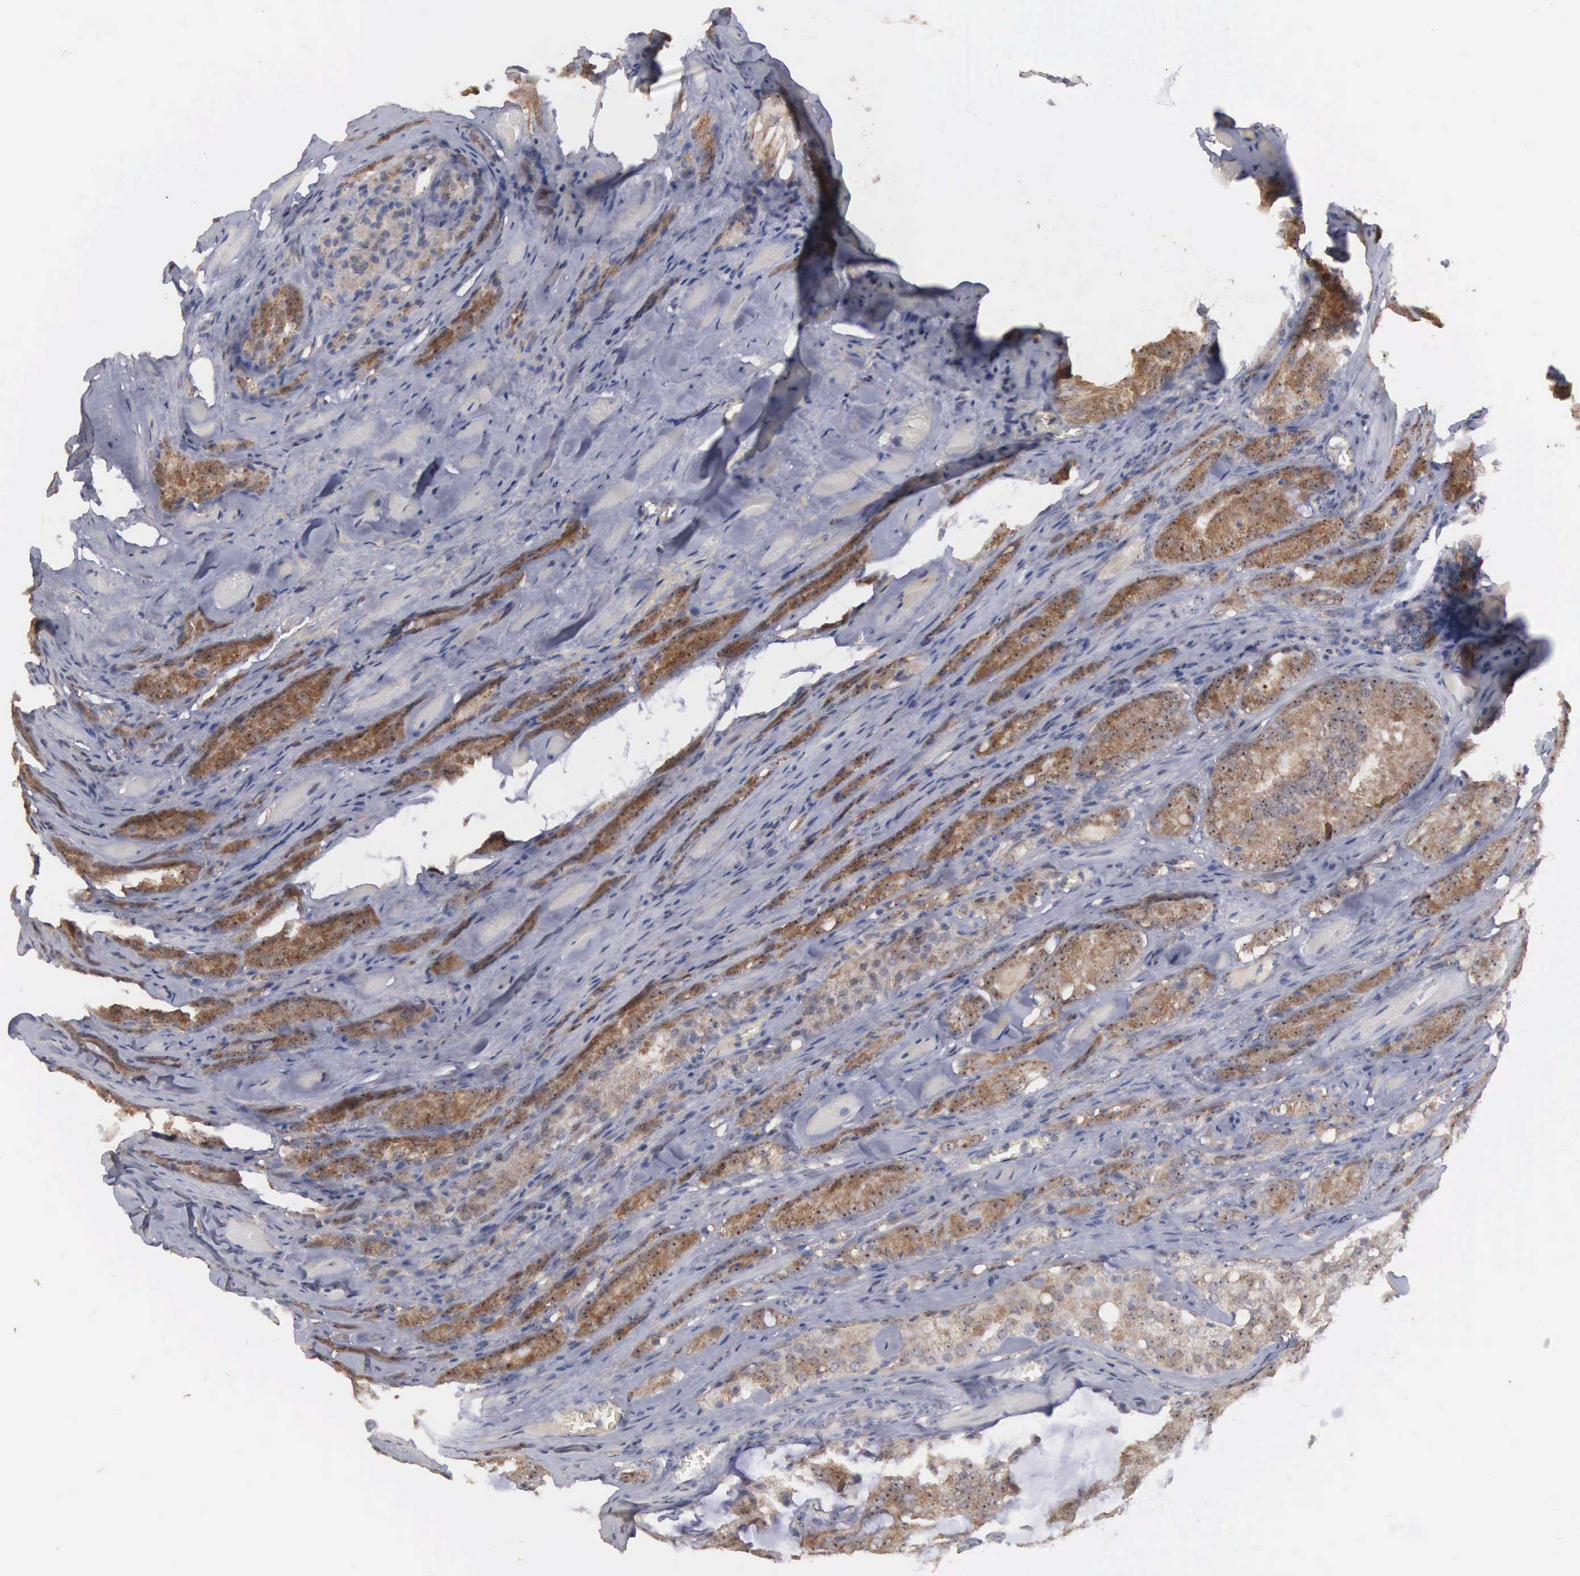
{"staining": {"intensity": "strong", "quantity": ">75%", "location": "cytoplasmic/membranous"}, "tissue": "prostate cancer", "cell_type": "Tumor cells", "image_type": "cancer", "snomed": [{"axis": "morphology", "description": "Adenocarcinoma, Medium grade"}, {"axis": "topography", "description": "Prostate"}], "caption": "Strong cytoplasmic/membranous expression for a protein is appreciated in approximately >75% of tumor cells of prostate medium-grade adenocarcinoma using immunohistochemistry.", "gene": "AMN", "patient": {"sex": "male", "age": 60}}